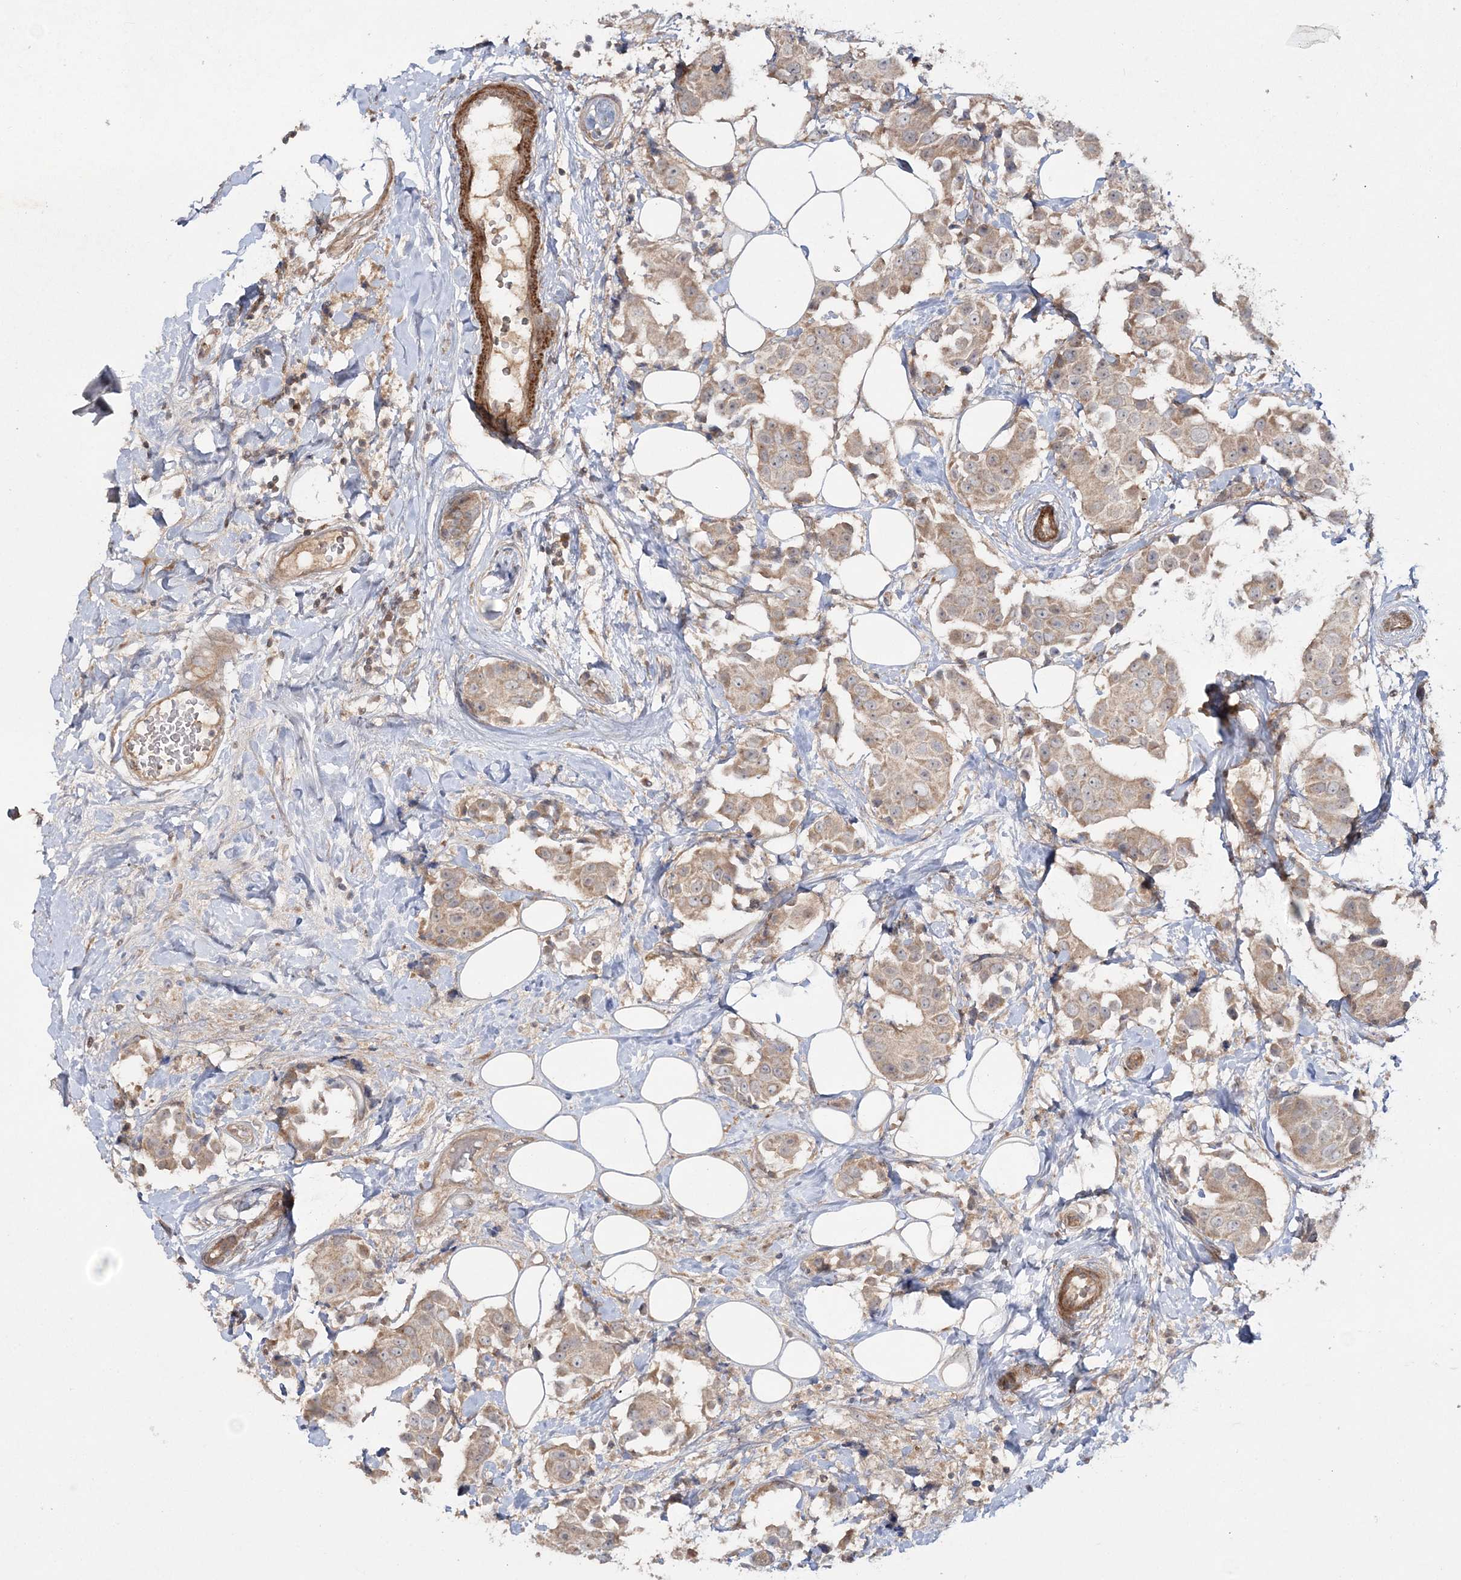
{"staining": {"intensity": "weak", "quantity": ">75%", "location": "cytoplasmic/membranous"}, "tissue": "breast cancer", "cell_type": "Tumor cells", "image_type": "cancer", "snomed": [{"axis": "morphology", "description": "Normal tissue, NOS"}, {"axis": "morphology", "description": "Duct carcinoma"}, {"axis": "topography", "description": "Breast"}], "caption": "A brown stain highlights weak cytoplasmic/membranous positivity of a protein in human breast cancer (intraductal carcinoma) tumor cells. (Stains: DAB in brown, nuclei in blue, Microscopy: brightfield microscopy at high magnification).", "gene": "MOCS2", "patient": {"sex": "female", "age": 39}}